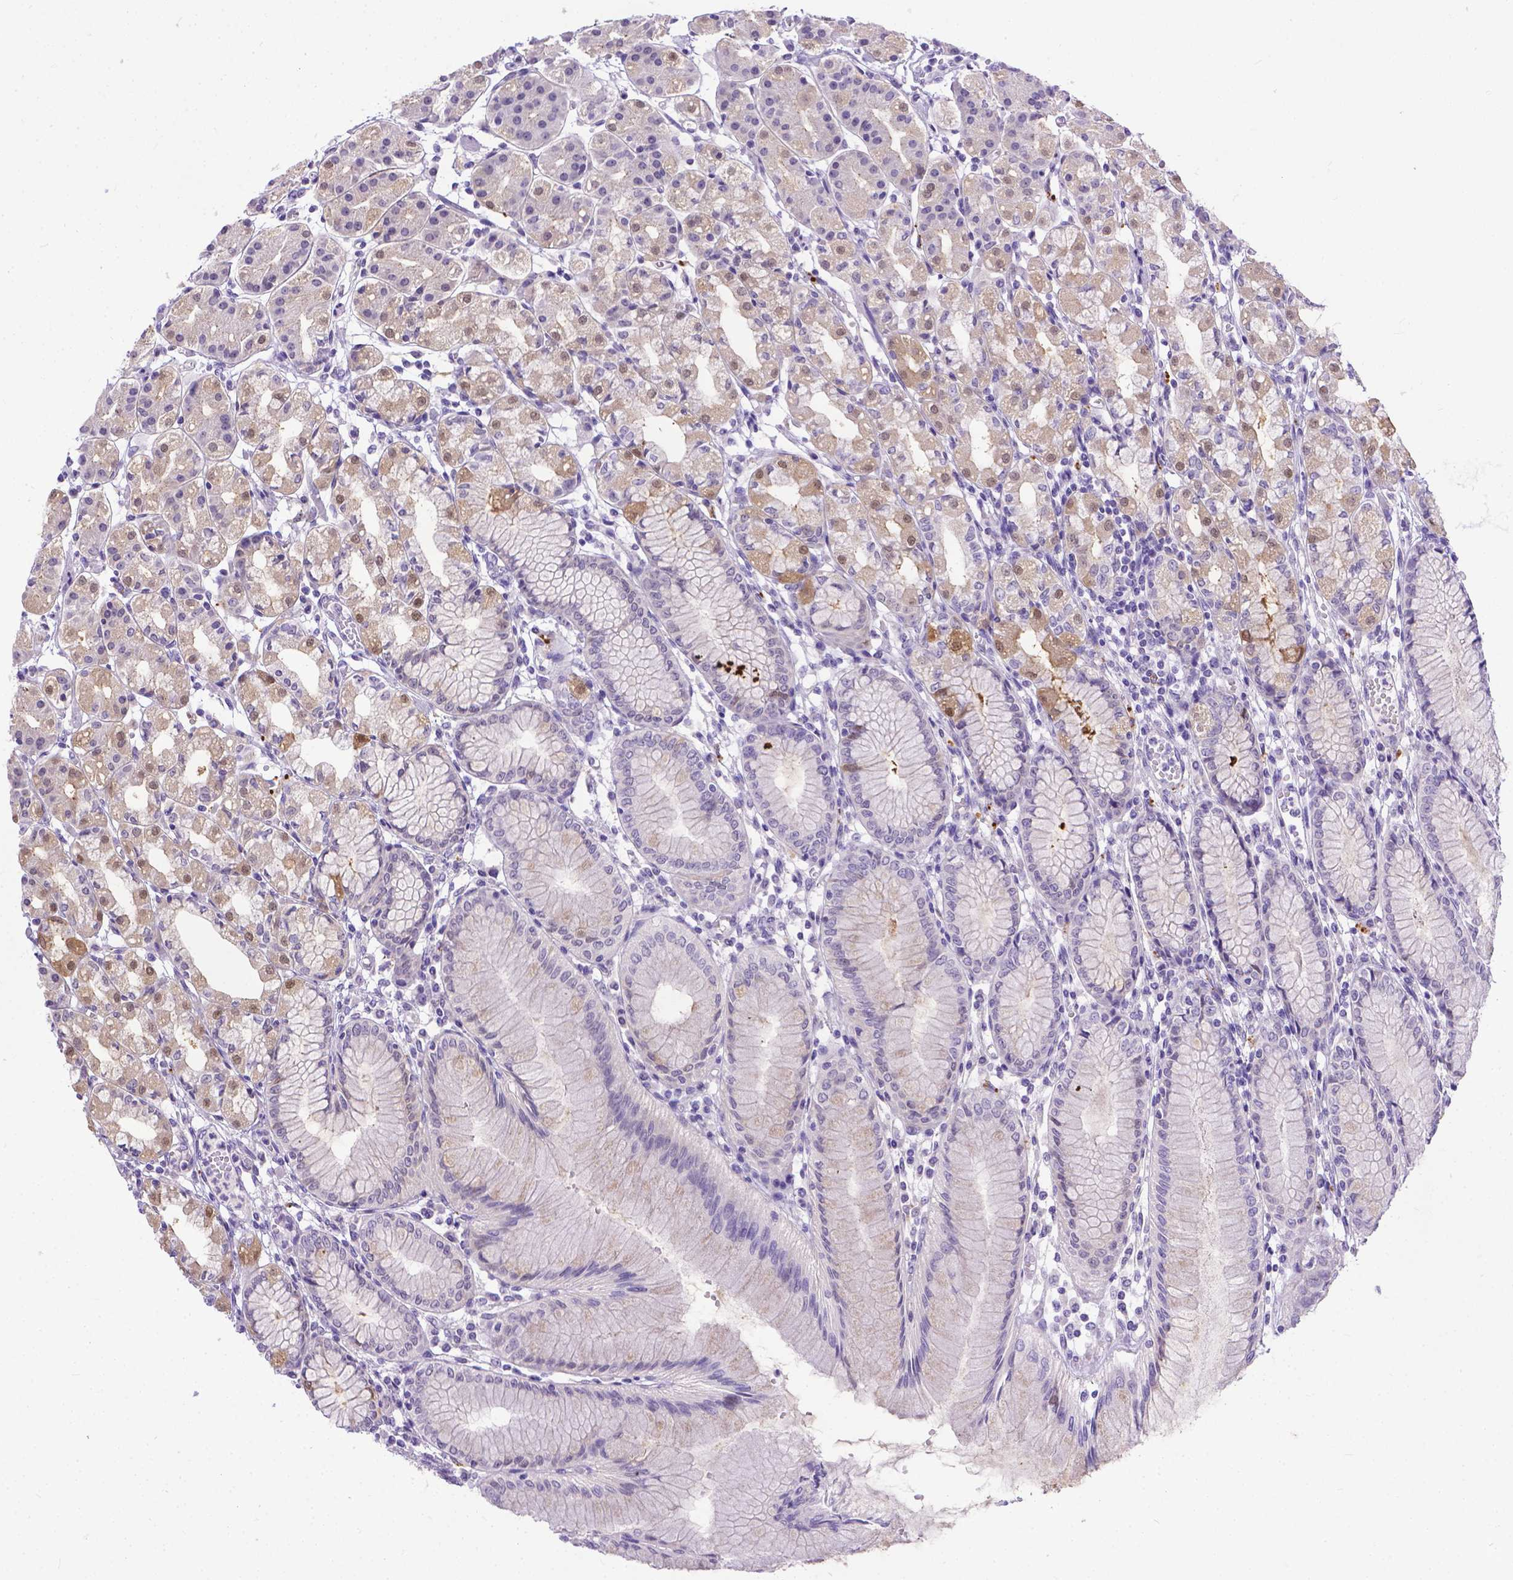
{"staining": {"intensity": "weak", "quantity": "<25%", "location": "cytoplasmic/membranous"}, "tissue": "stomach", "cell_type": "Glandular cells", "image_type": "normal", "snomed": [{"axis": "morphology", "description": "Normal tissue, NOS"}, {"axis": "topography", "description": "Skeletal muscle"}, {"axis": "topography", "description": "Stomach"}], "caption": "The micrograph demonstrates no staining of glandular cells in normal stomach. (DAB (3,3'-diaminobenzidine) IHC, high magnification).", "gene": "TTLL6", "patient": {"sex": "female", "age": 57}}